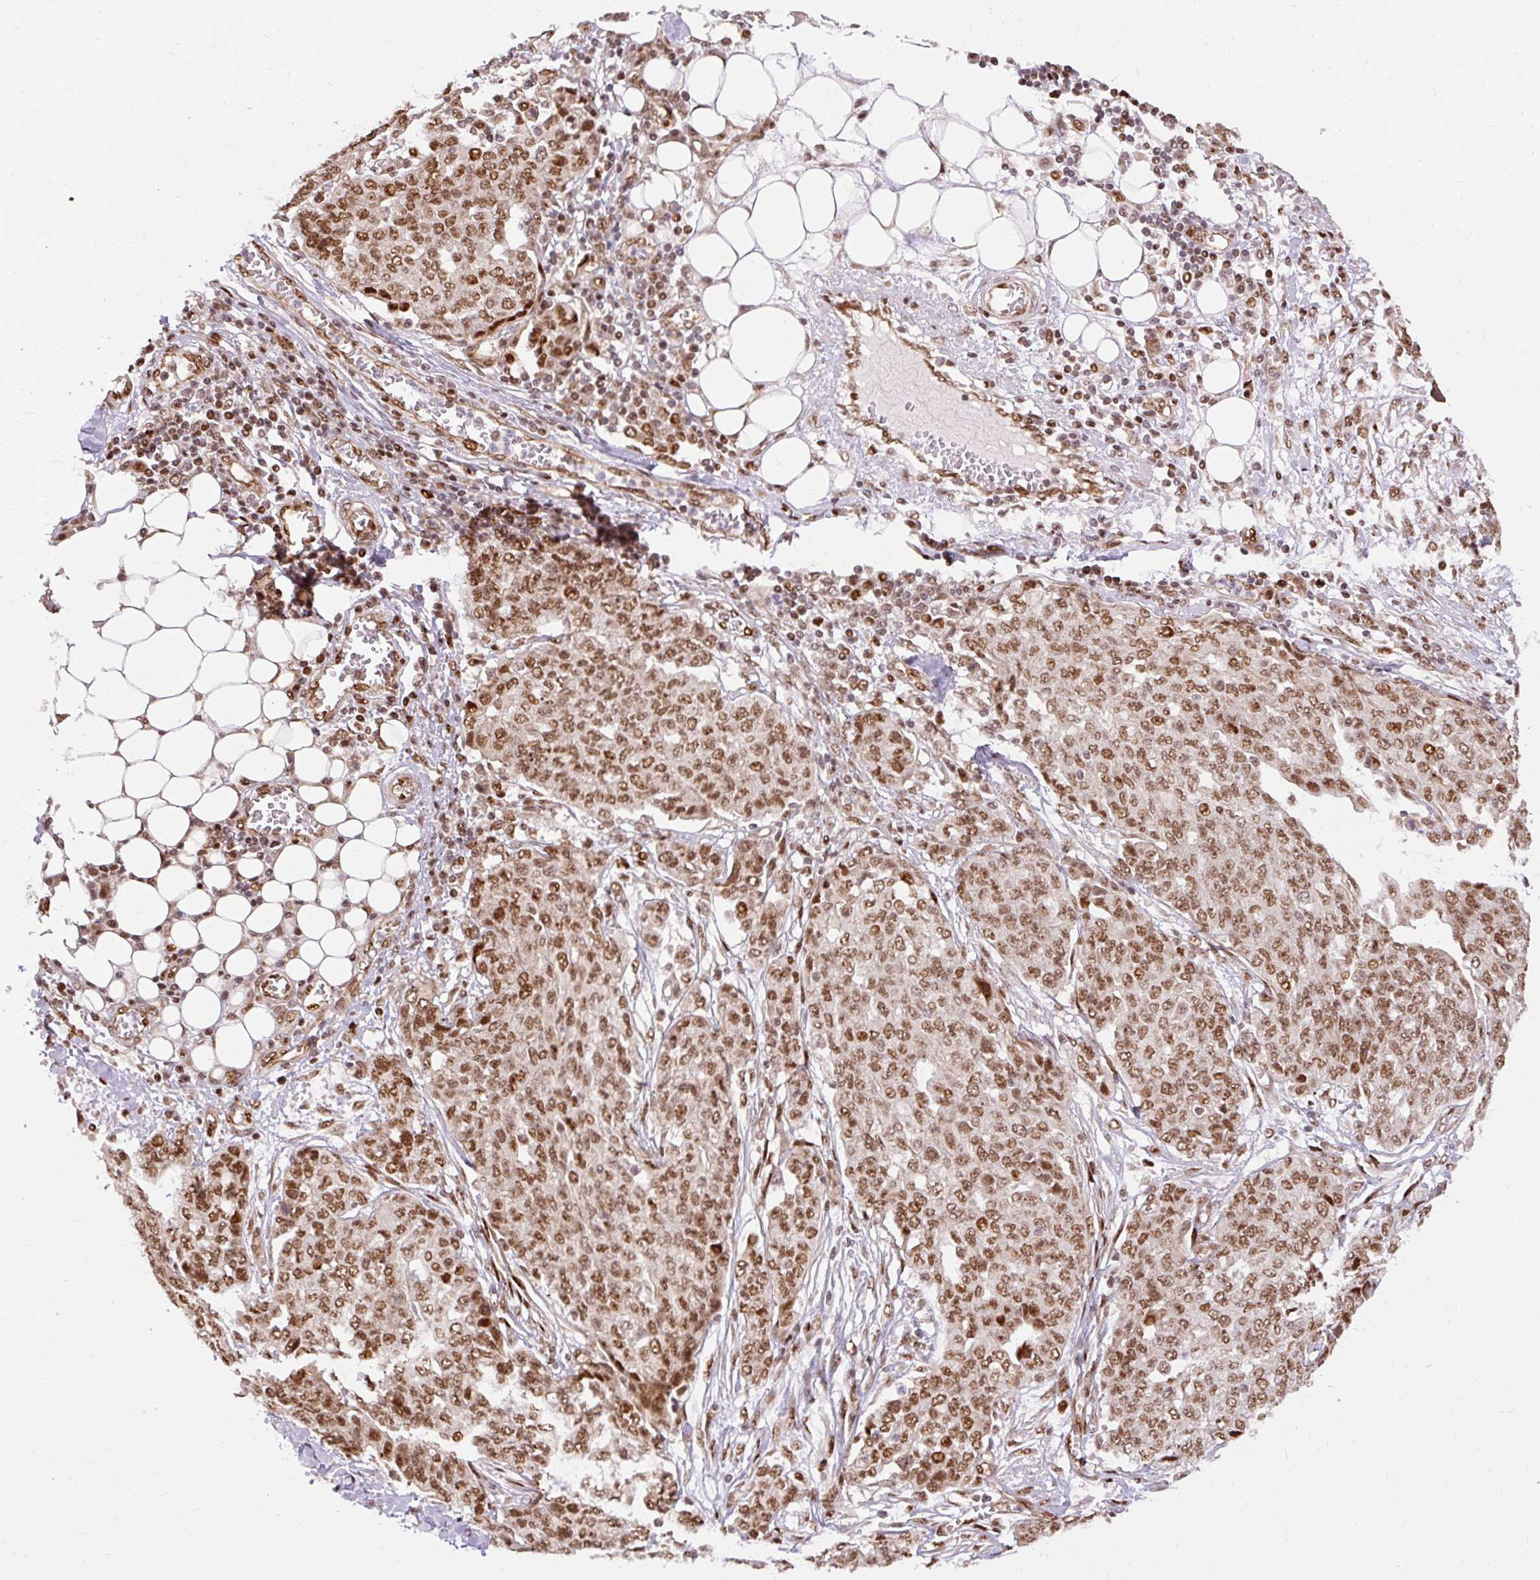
{"staining": {"intensity": "strong", "quantity": ">75%", "location": "nuclear"}, "tissue": "ovarian cancer", "cell_type": "Tumor cells", "image_type": "cancer", "snomed": [{"axis": "morphology", "description": "Cystadenocarcinoma, serous, NOS"}, {"axis": "topography", "description": "Soft tissue"}, {"axis": "topography", "description": "Ovary"}], "caption": "The image exhibits a brown stain indicating the presence of a protein in the nuclear of tumor cells in serous cystadenocarcinoma (ovarian).", "gene": "MECOM", "patient": {"sex": "female", "age": 57}}